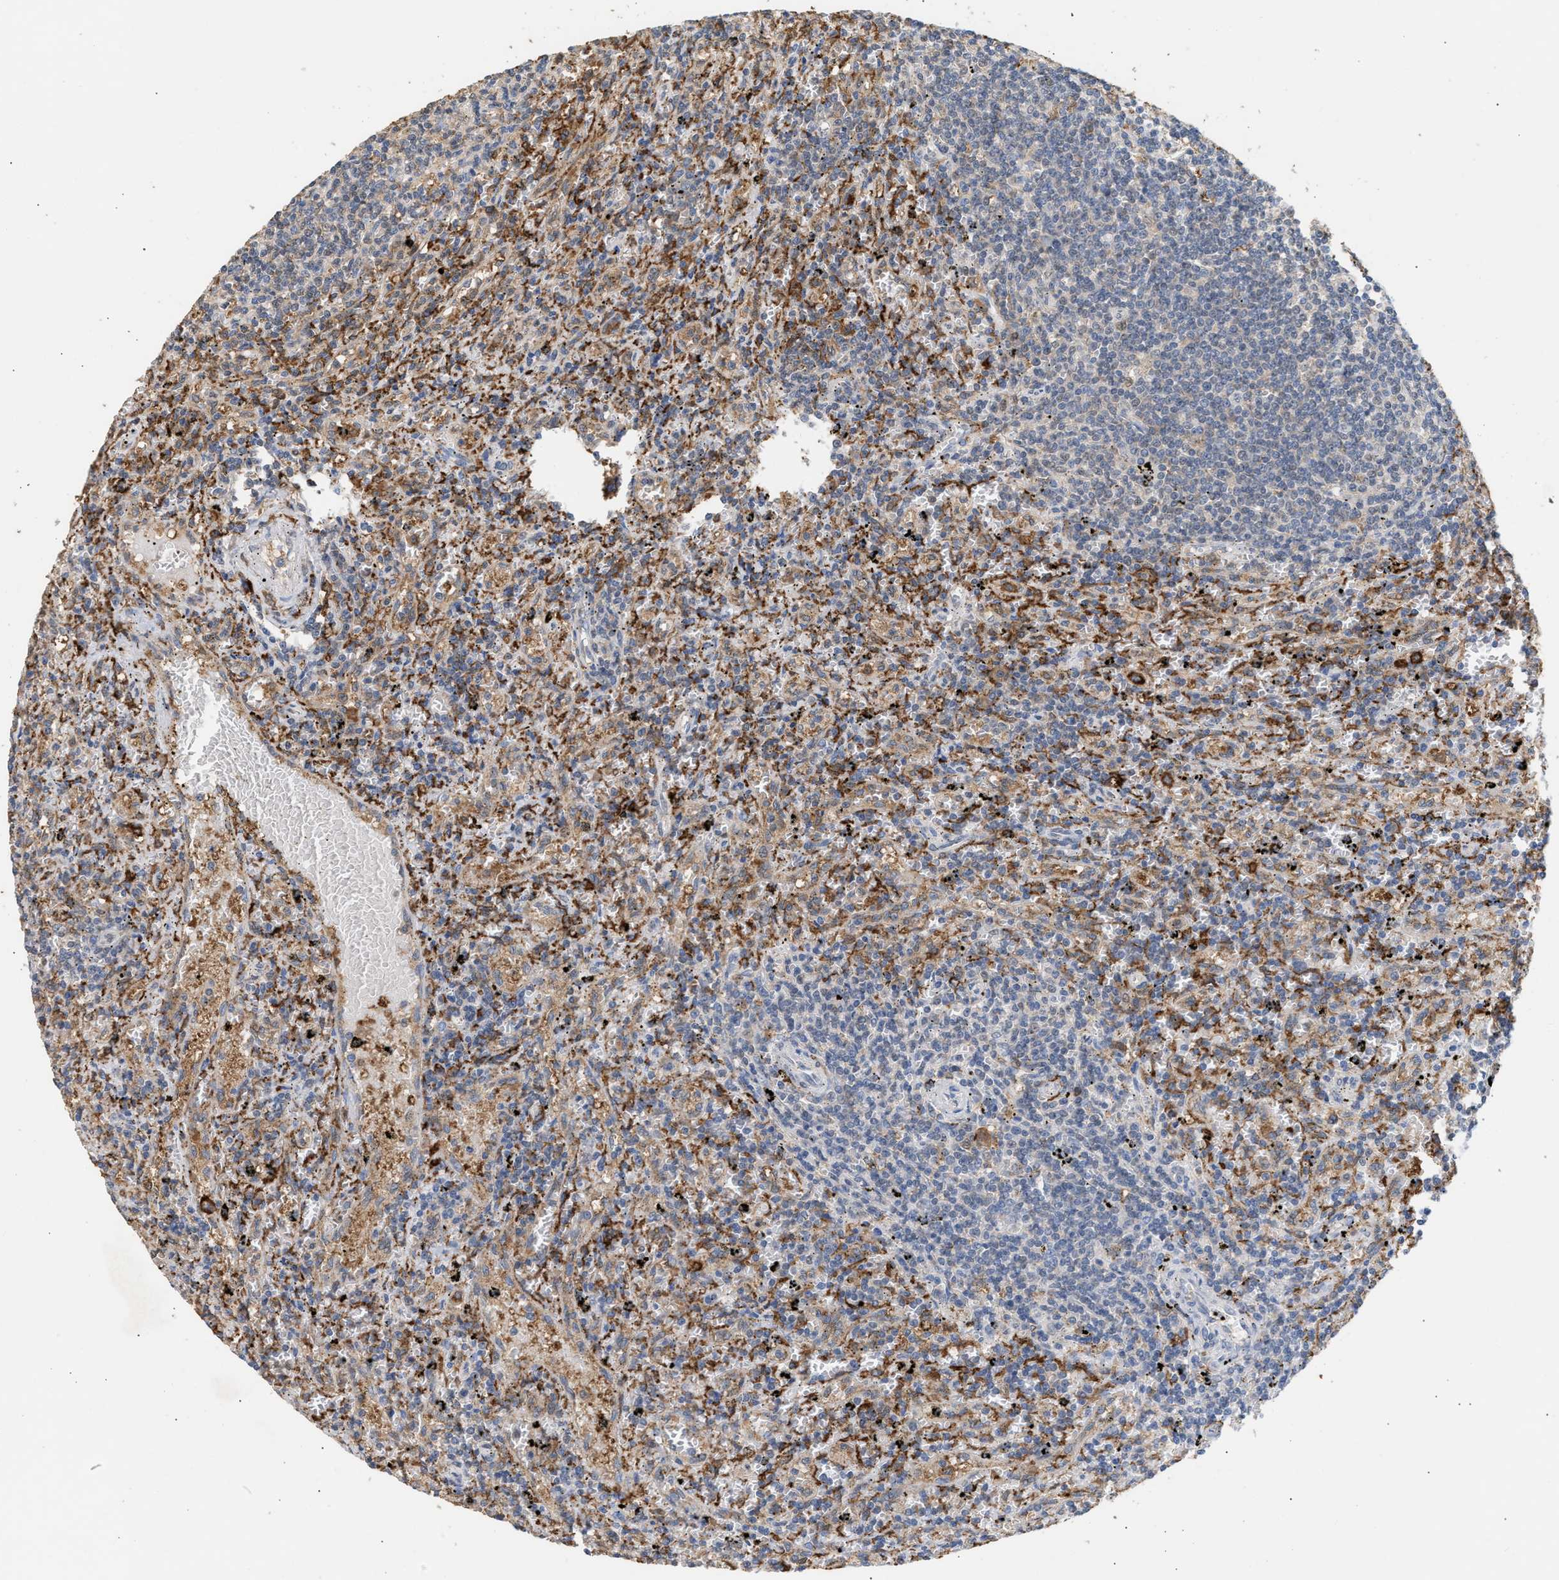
{"staining": {"intensity": "moderate", "quantity": "<25%", "location": "cytoplasmic/membranous"}, "tissue": "lymphoma", "cell_type": "Tumor cells", "image_type": "cancer", "snomed": [{"axis": "morphology", "description": "Malignant lymphoma, non-Hodgkin's type, Low grade"}, {"axis": "topography", "description": "Spleen"}], "caption": "A brown stain highlights moderate cytoplasmic/membranous expression of a protein in lymphoma tumor cells.", "gene": "GCN1", "patient": {"sex": "male", "age": 76}}